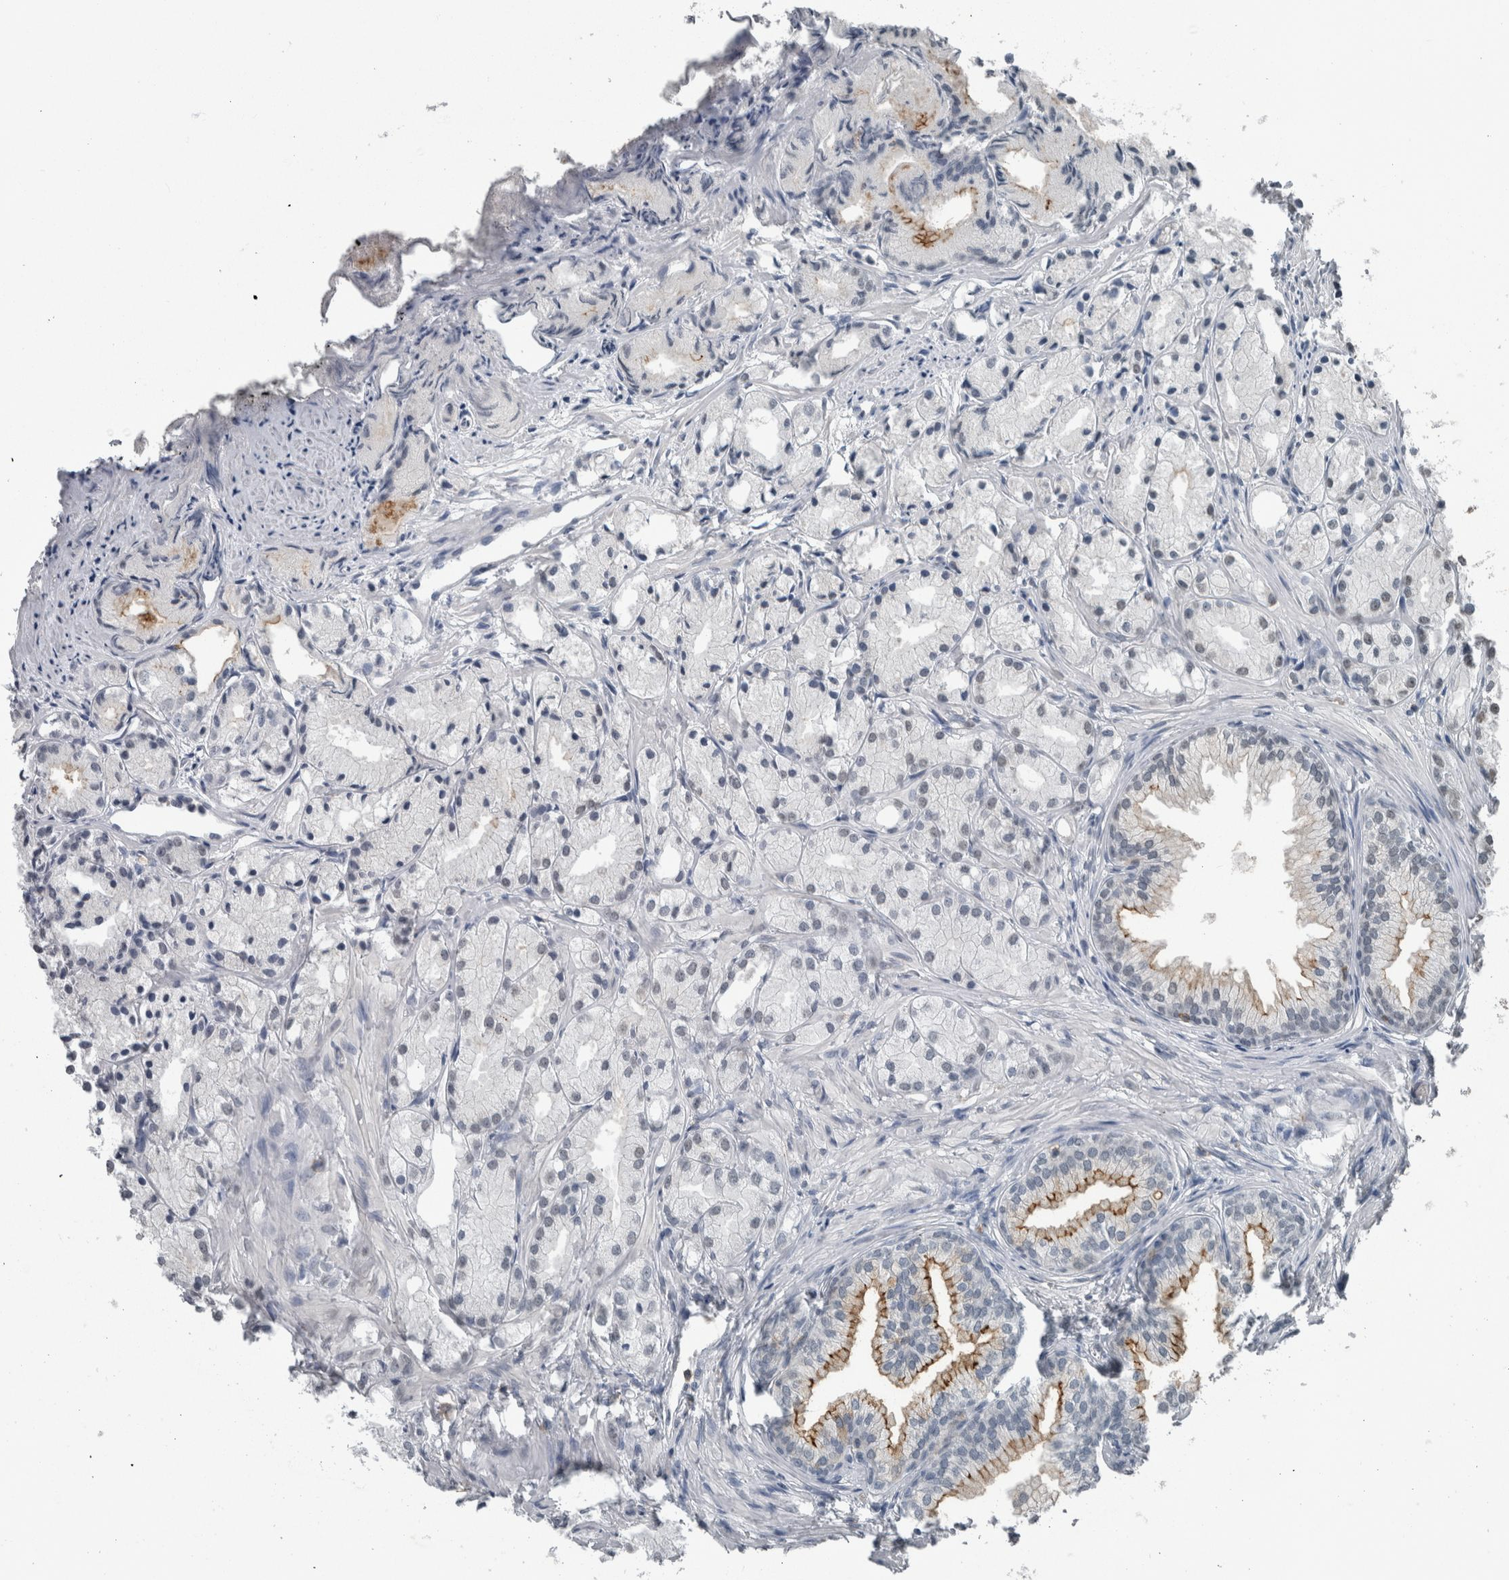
{"staining": {"intensity": "negative", "quantity": "none", "location": "none"}, "tissue": "prostate cancer", "cell_type": "Tumor cells", "image_type": "cancer", "snomed": [{"axis": "morphology", "description": "Adenocarcinoma, Low grade"}, {"axis": "topography", "description": "Prostate"}], "caption": "The photomicrograph exhibits no staining of tumor cells in adenocarcinoma (low-grade) (prostate).", "gene": "MAFF", "patient": {"sex": "male", "age": 72}}